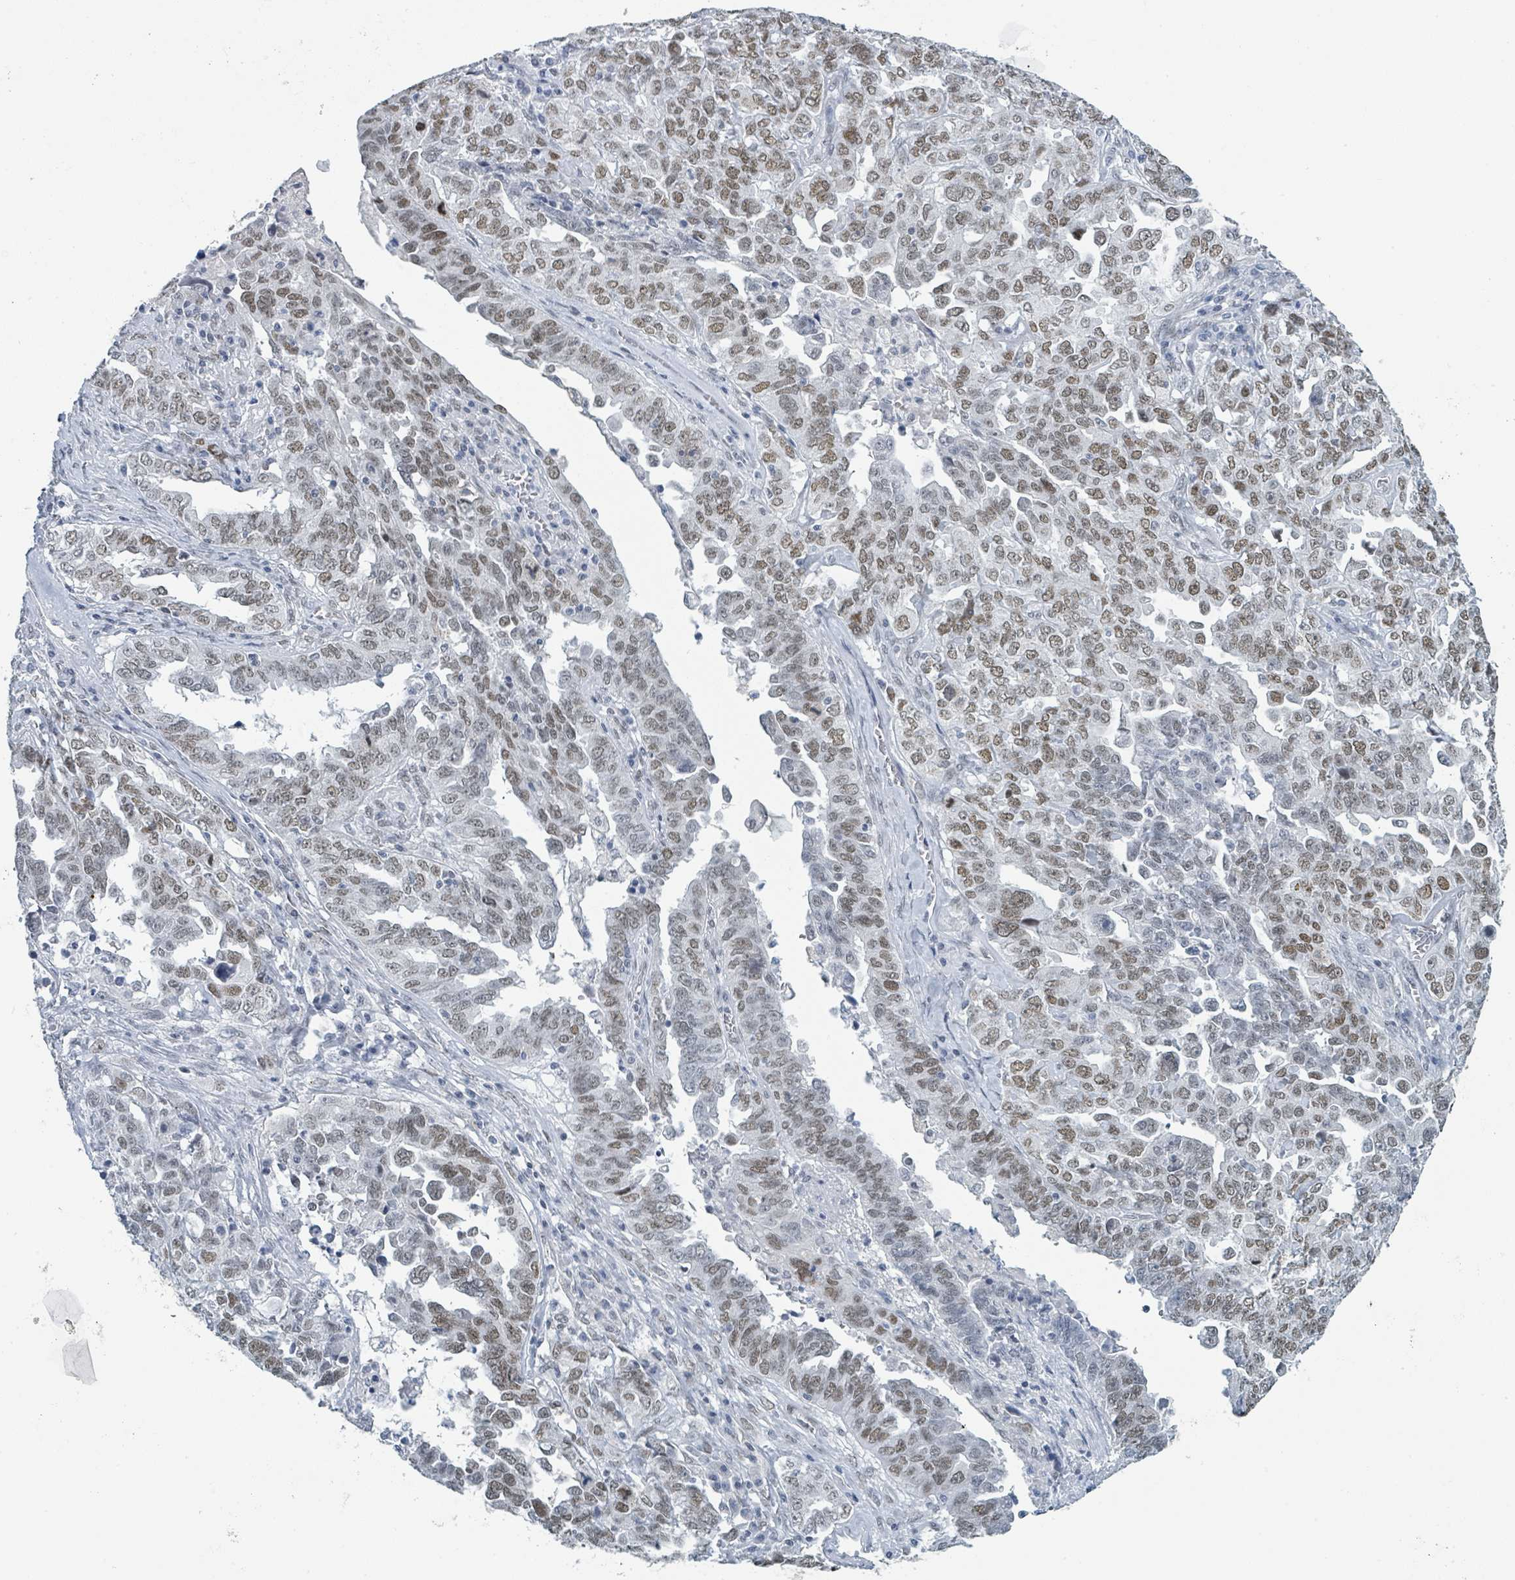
{"staining": {"intensity": "moderate", "quantity": "25%-75%", "location": "nuclear"}, "tissue": "ovarian cancer", "cell_type": "Tumor cells", "image_type": "cancer", "snomed": [{"axis": "morphology", "description": "Carcinoma, endometroid"}, {"axis": "topography", "description": "Ovary"}], "caption": "Immunohistochemistry micrograph of endometroid carcinoma (ovarian) stained for a protein (brown), which reveals medium levels of moderate nuclear staining in approximately 25%-75% of tumor cells.", "gene": "EHMT2", "patient": {"sex": "female", "age": 62}}